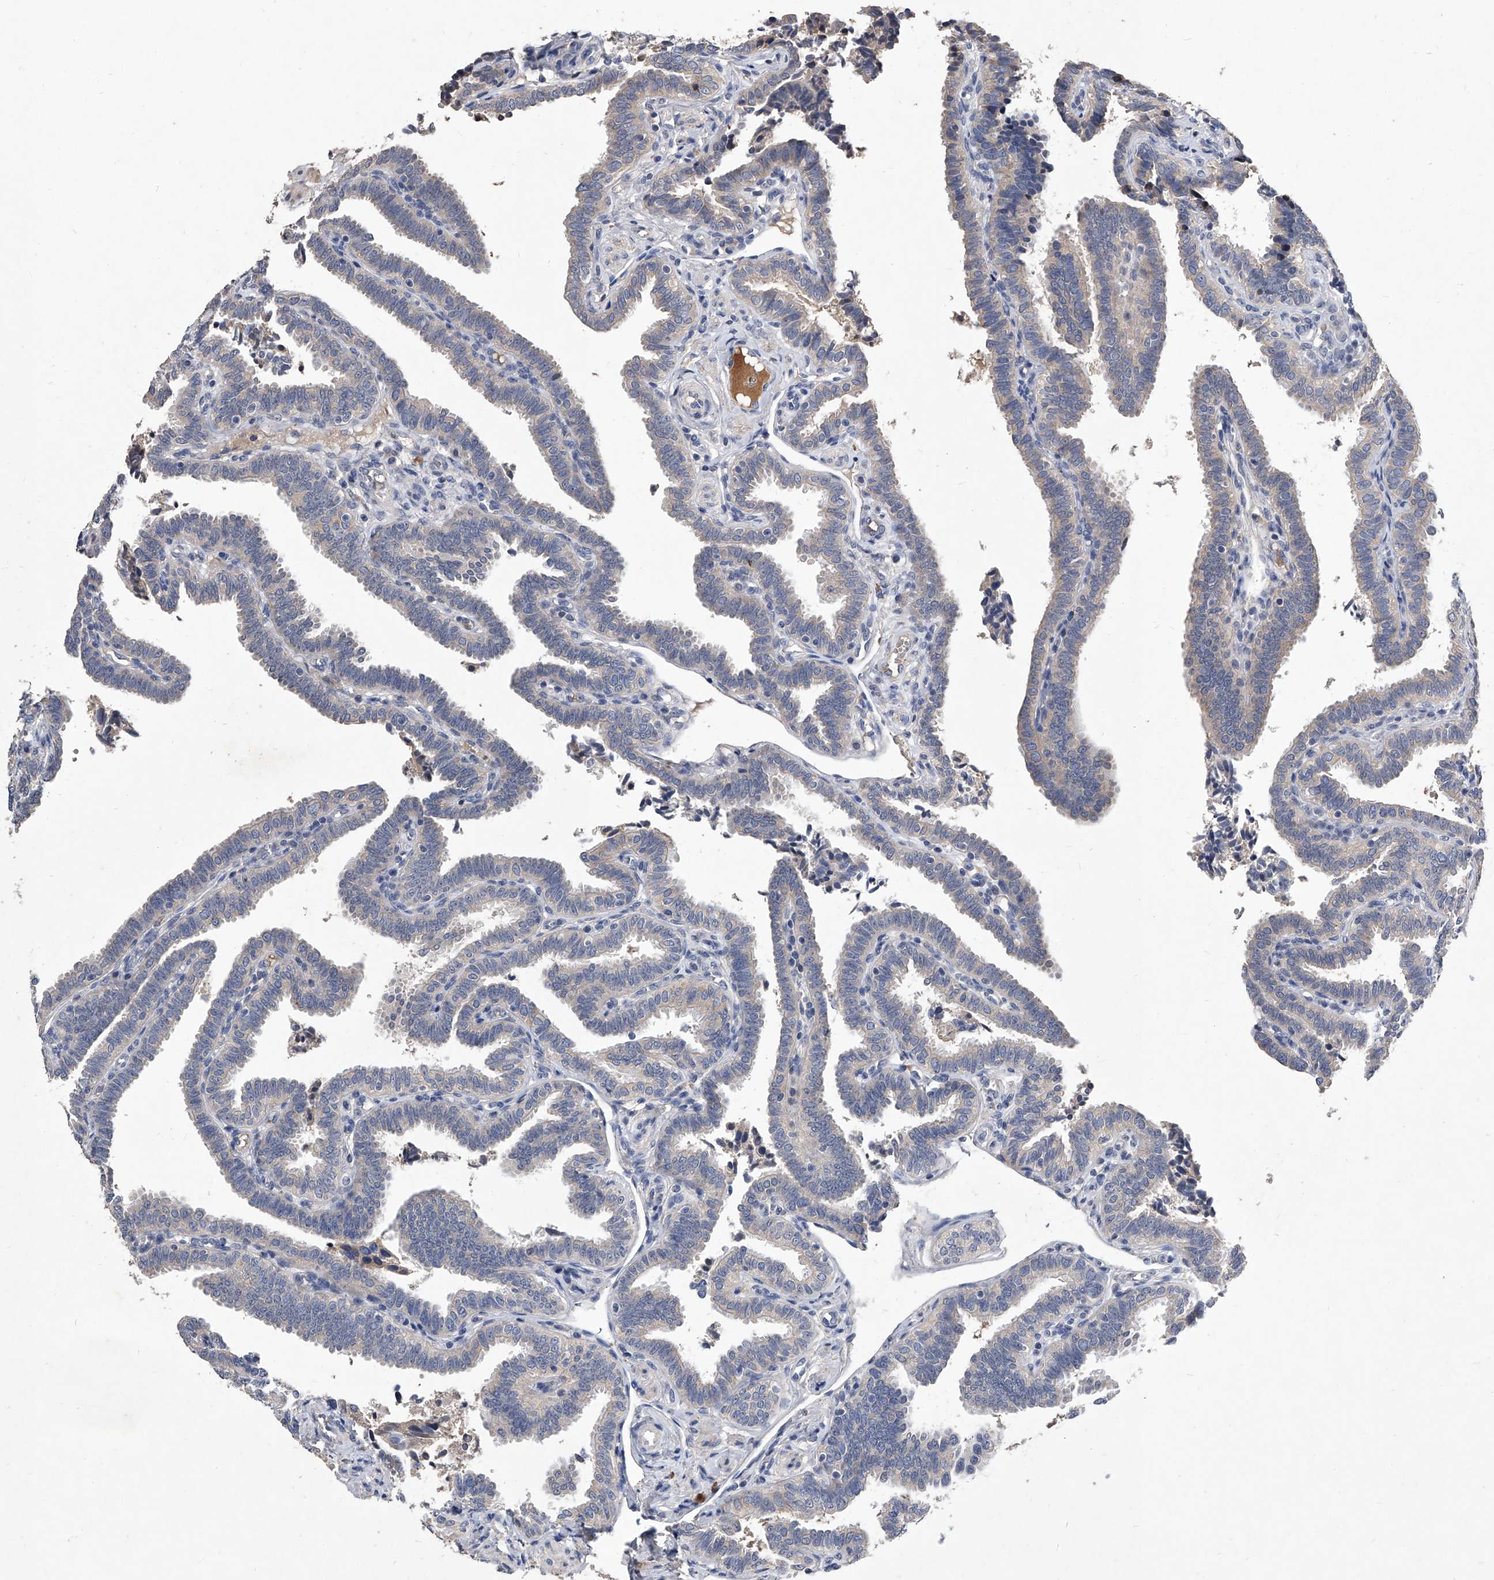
{"staining": {"intensity": "negative", "quantity": "none", "location": "none"}, "tissue": "fallopian tube", "cell_type": "Glandular cells", "image_type": "normal", "snomed": [{"axis": "morphology", "description": "Normal tissue, NOS"}, {"axis": "topography", "description": "Fallopian tube"}], "caption": "Glandular cells are negative for protein expression in benign human fallopian tube. (DAB (3,3'-diaminobenzidine) immunohistochemistry visualized using brightfield microscopy, high magnification).", "gene": "C5", "patient": {"sex": "female", "age": 39}}